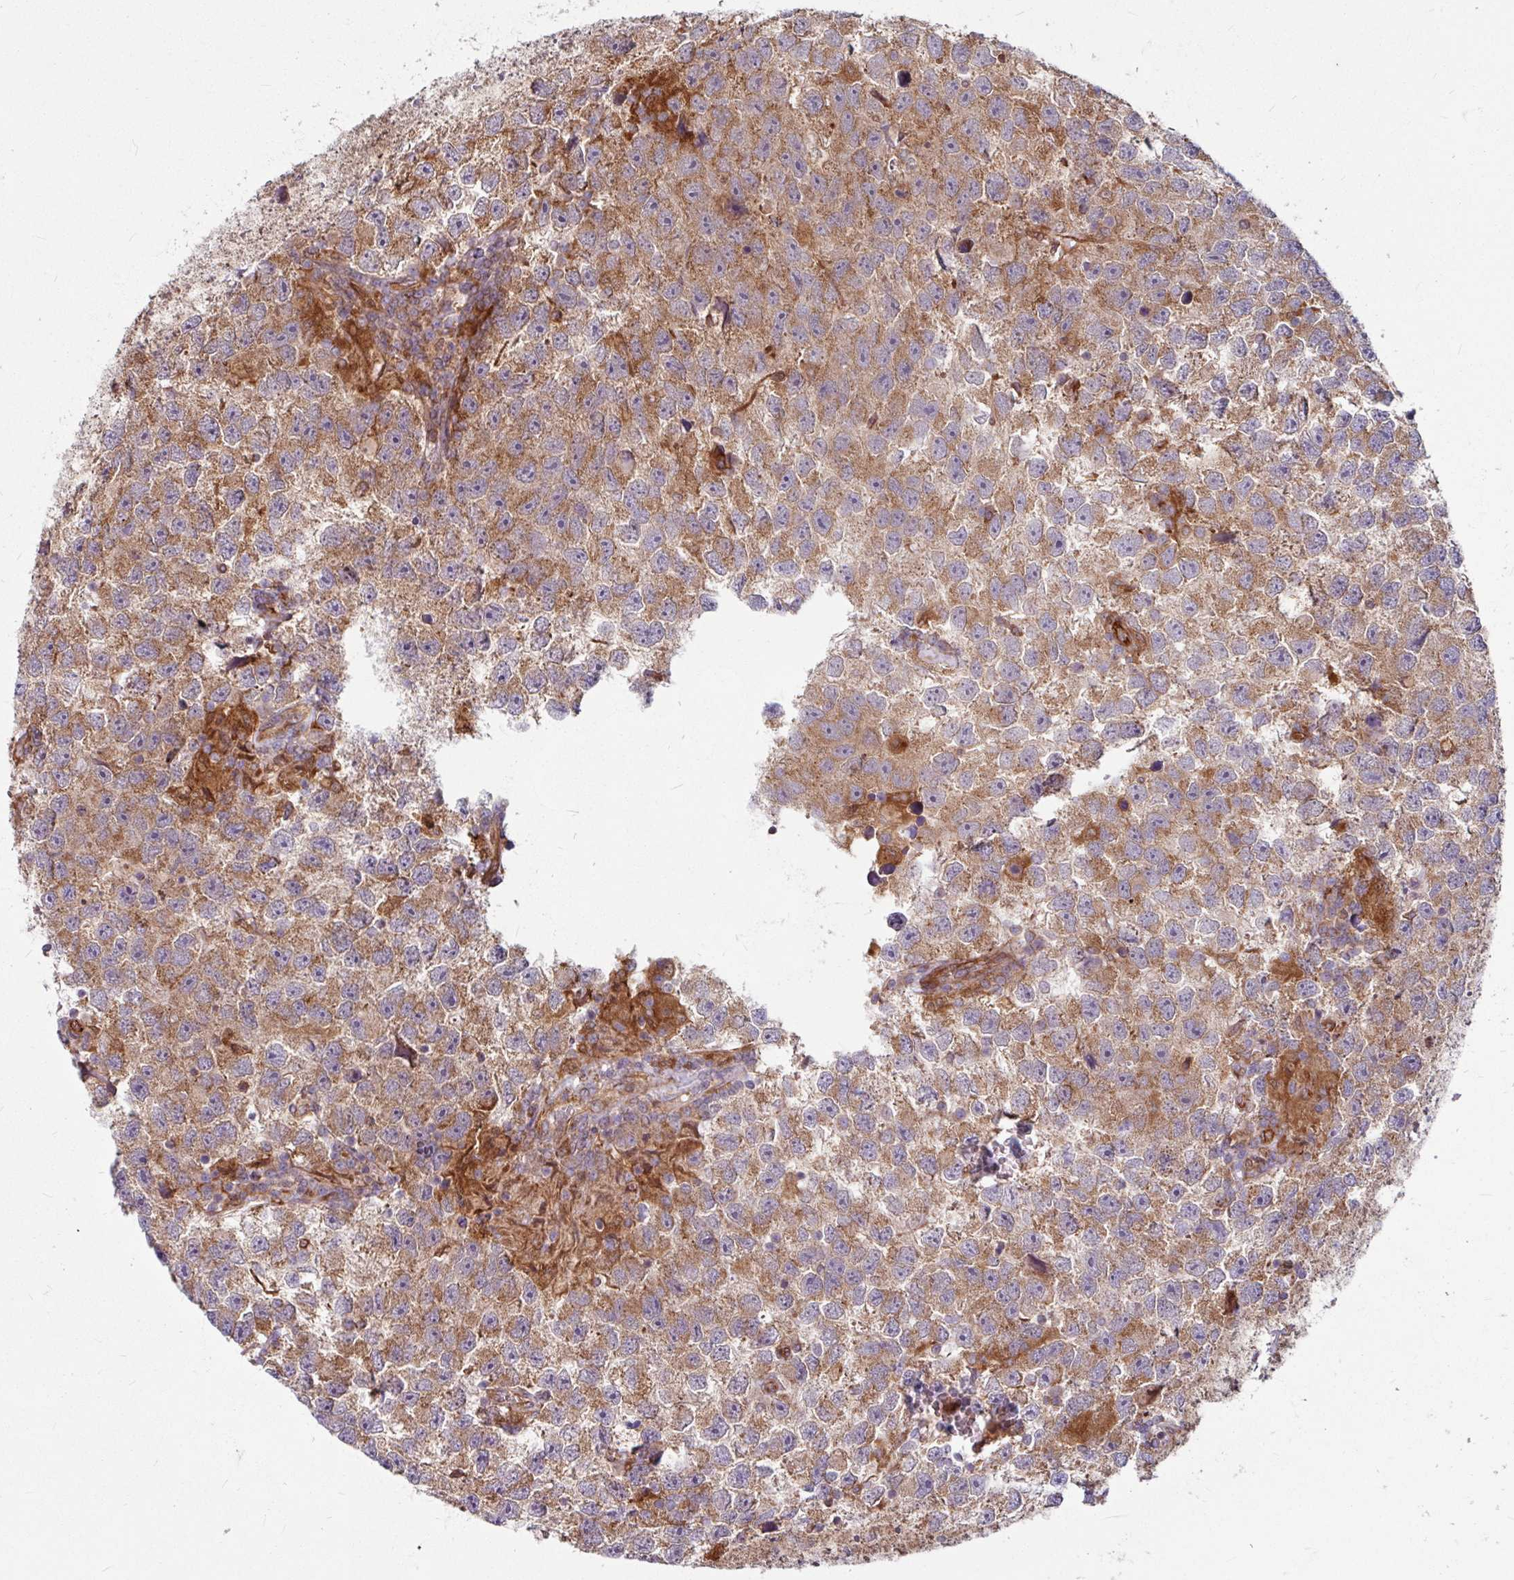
{"staining": {"intensity": "moderate", "quantity": ">75%", "location": "cytoplasmic/membranous"}, "tissue": "testis cancer", "cell_type": "Tumor cells", "image_type": "cancer", "snomed": [{"axis": "morphology", "description": "Seminoma, NOS"}, {"axis": "topography", "description": "Testis"}], "caption": "A brown stain highlights moderate cytoplasmic/membranous positivity of a protein in human testis seminoma tumor cells.", "gene": "DAAM2", "patient": {"sex": "male", "age": 26}}